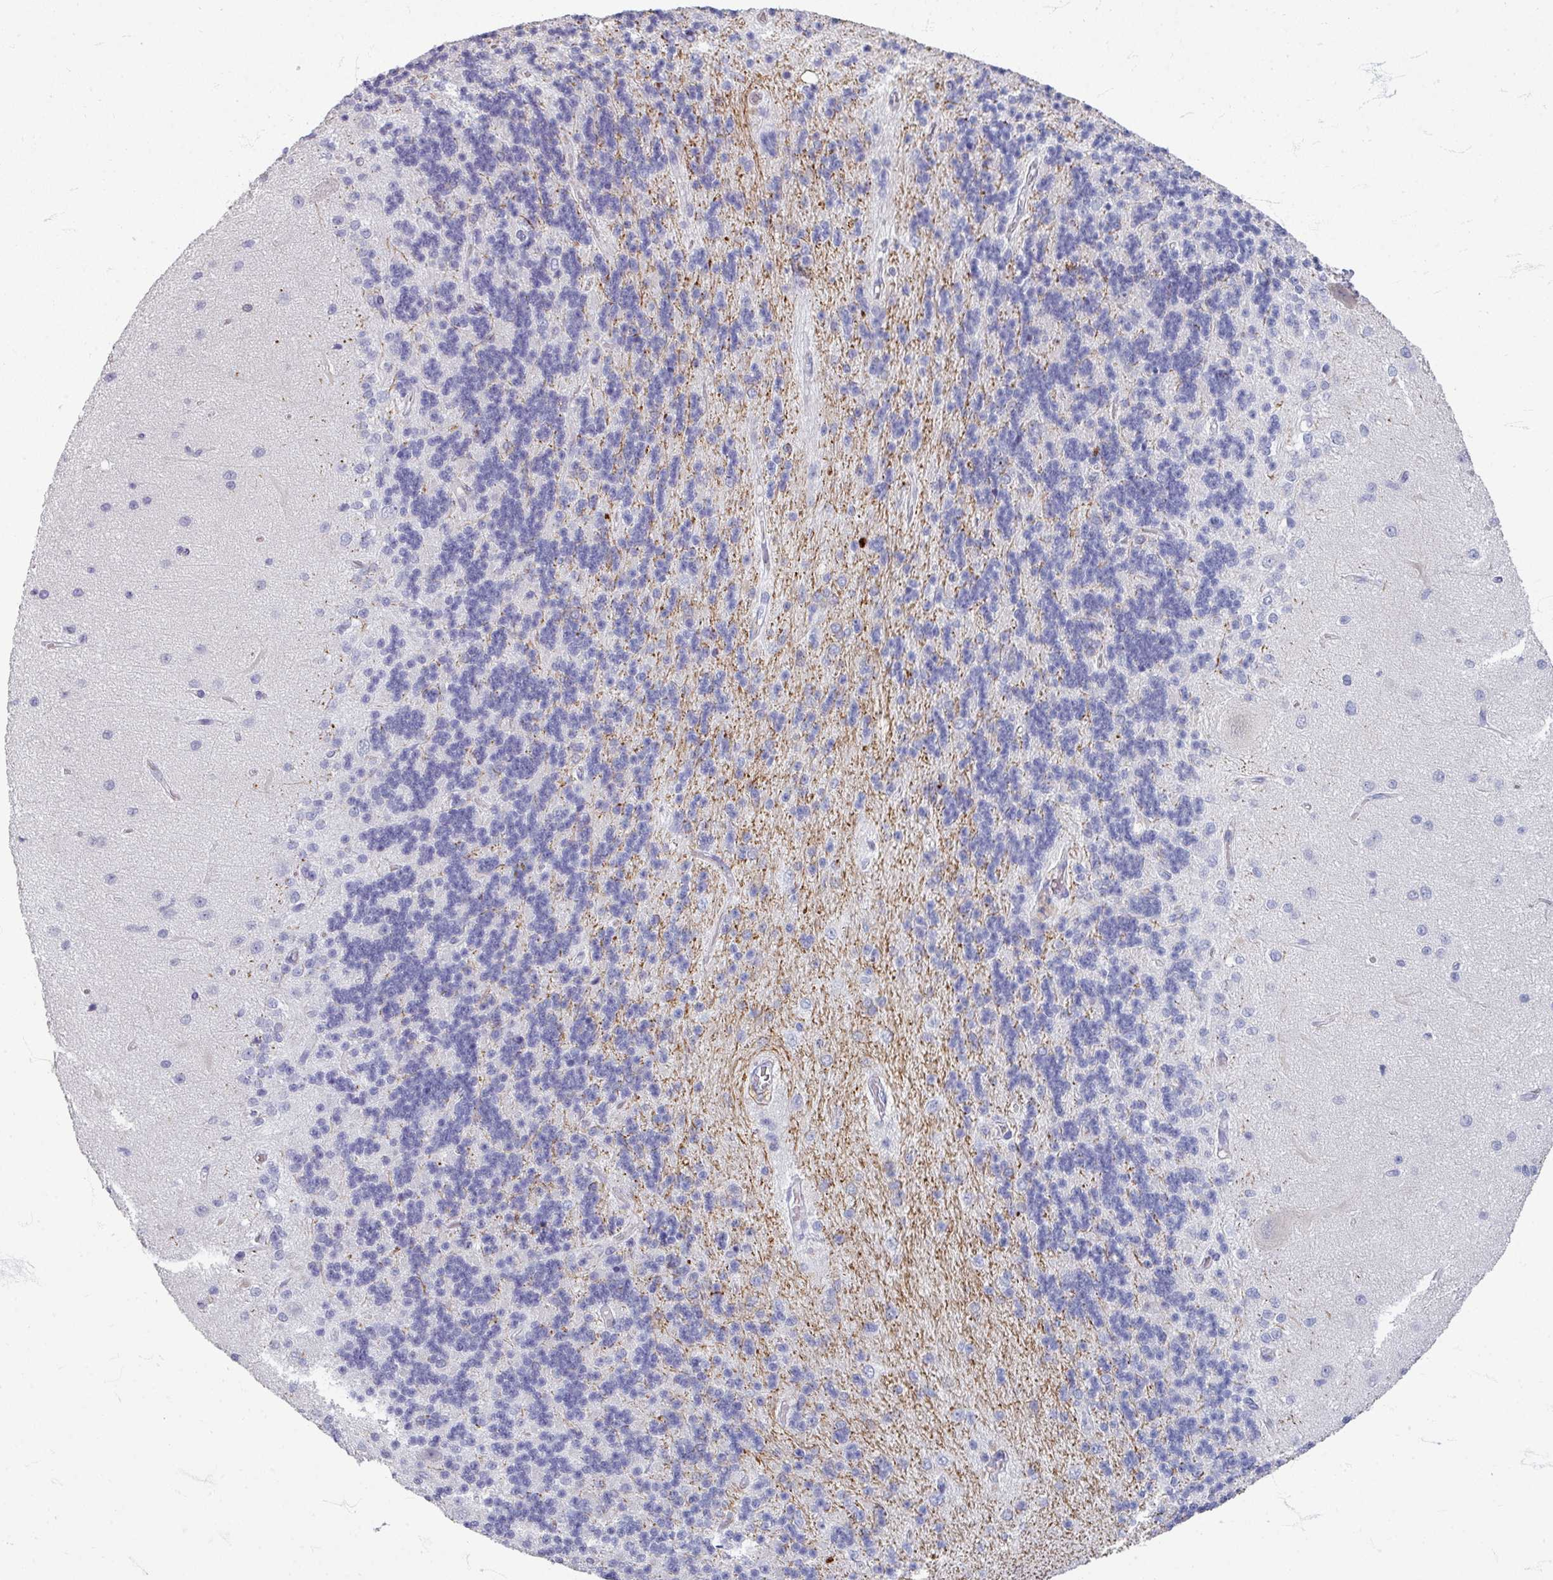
{"staining": {"intensity": "negative", "quantity": "none", "location": "none"}, "tissue": "cerebellum", "cell_type": "Cells in granular layer", "image_type": "normal", "snomed": [{"axis": "morphology", "description": "Normal tissue, NOS"}, {"axis": "topography", "description": "Cerebellum"}], "caption": "Protein analysis of benign cerebellum reveals no significant staining in cells in granular layer. (Stains: DAB immunohistochemistry with hematoxylin counter stain, Microscopy: brightfield microscopy at high magnification).", "gene": "ZNF878", "patient": {"sex": "female", "age": 29}}